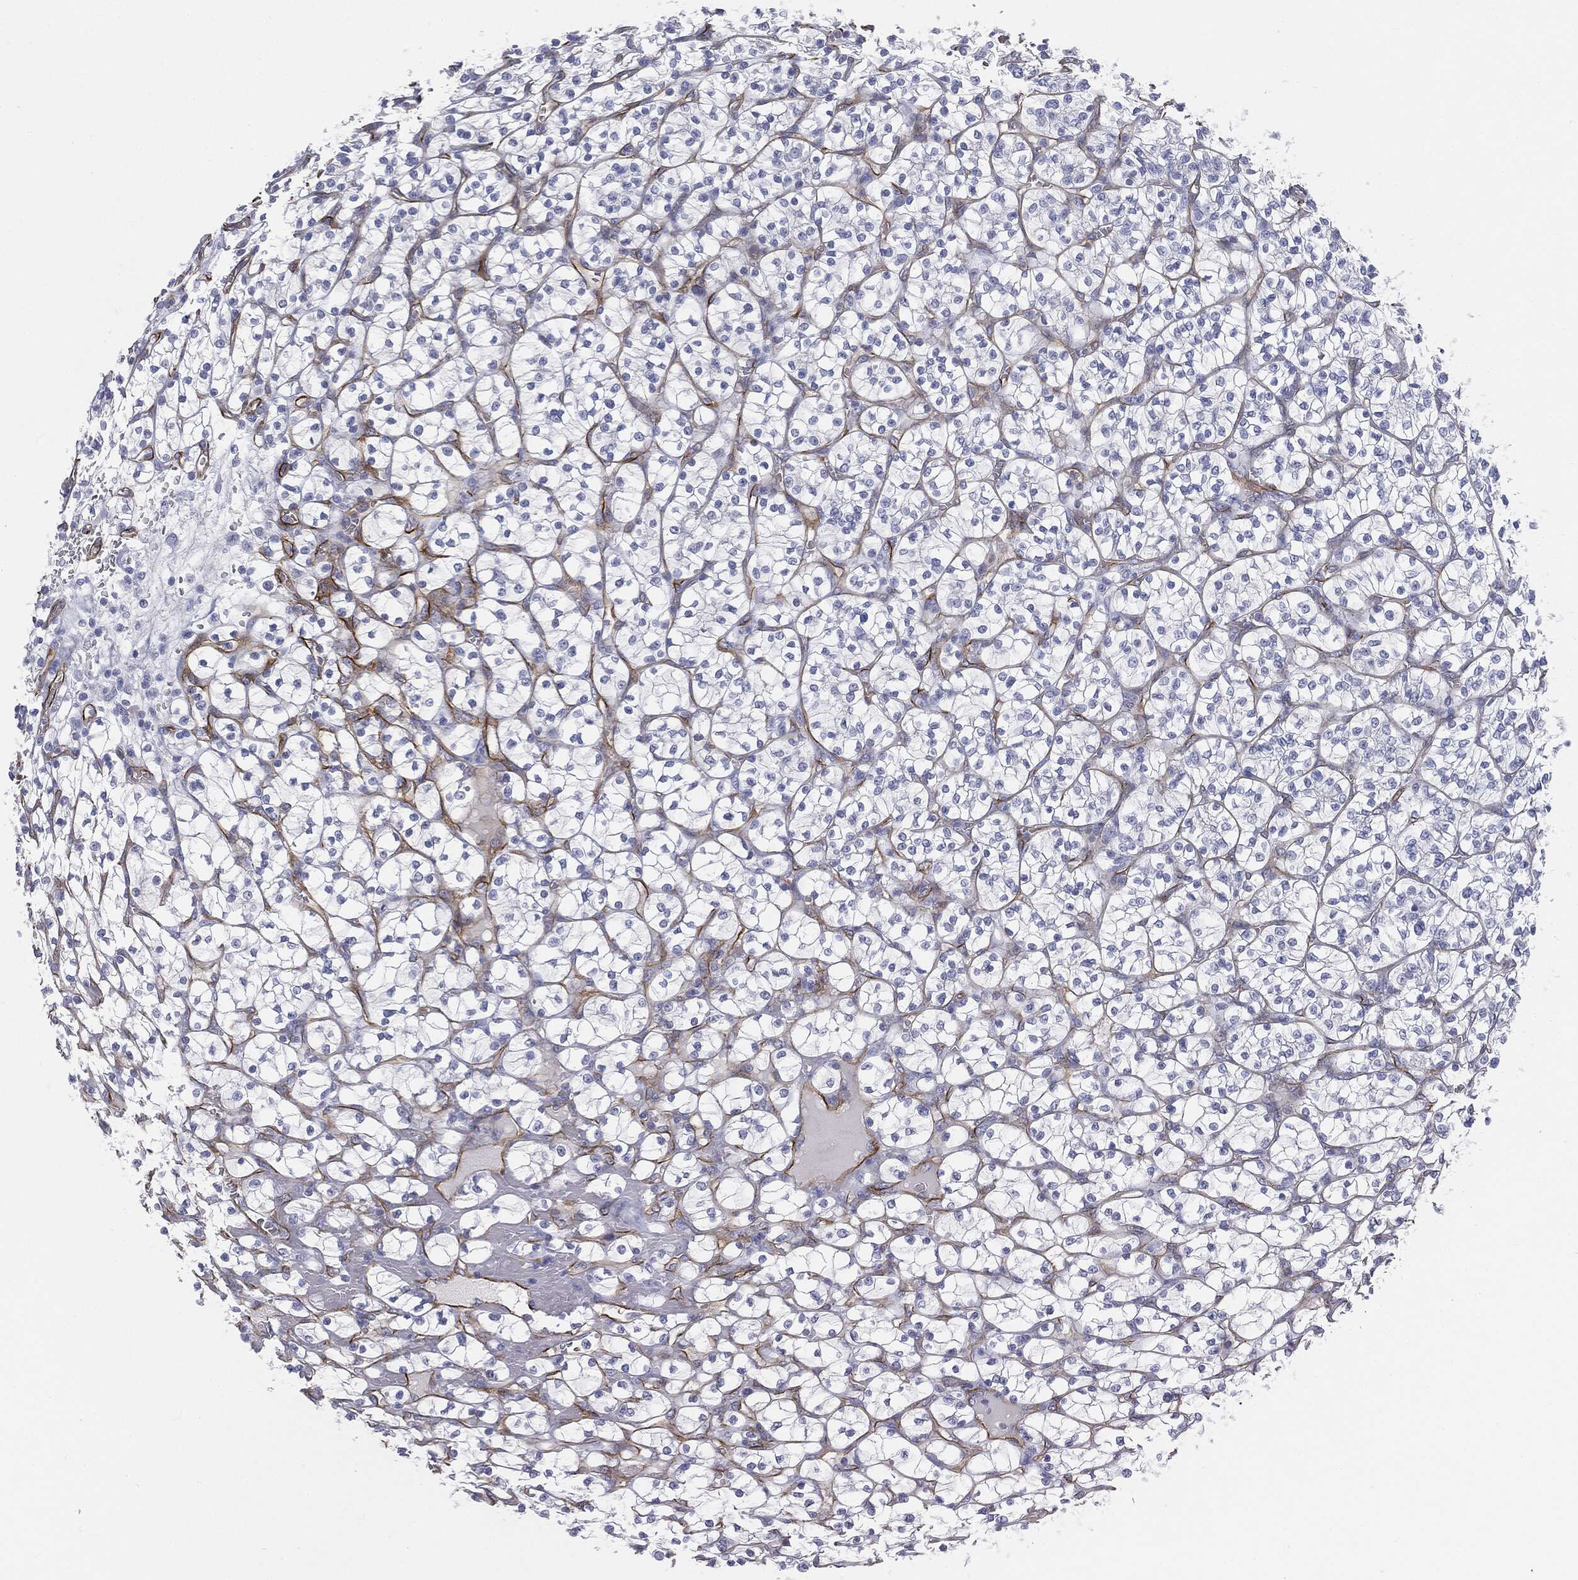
{"staining": {"intensity": "negative", "quantity": "none", "location": "none"}, "tissue": "renal cancer", "cell_type": "Tumor cells", "image_type": "cancer", "snomed": [{"axis": "morphology", "description": "Adenocarcinoma, NOS"}, {"axis": "topography", "description": "Kidney"}], "caption": "This is an immunohistochemistry (IHC) photomicrograph of adenocarcinoma (renal). There is no staining in tumor cells.", "gene": "MUC5AC", "patient": {"sex": "female", "age": 64}}